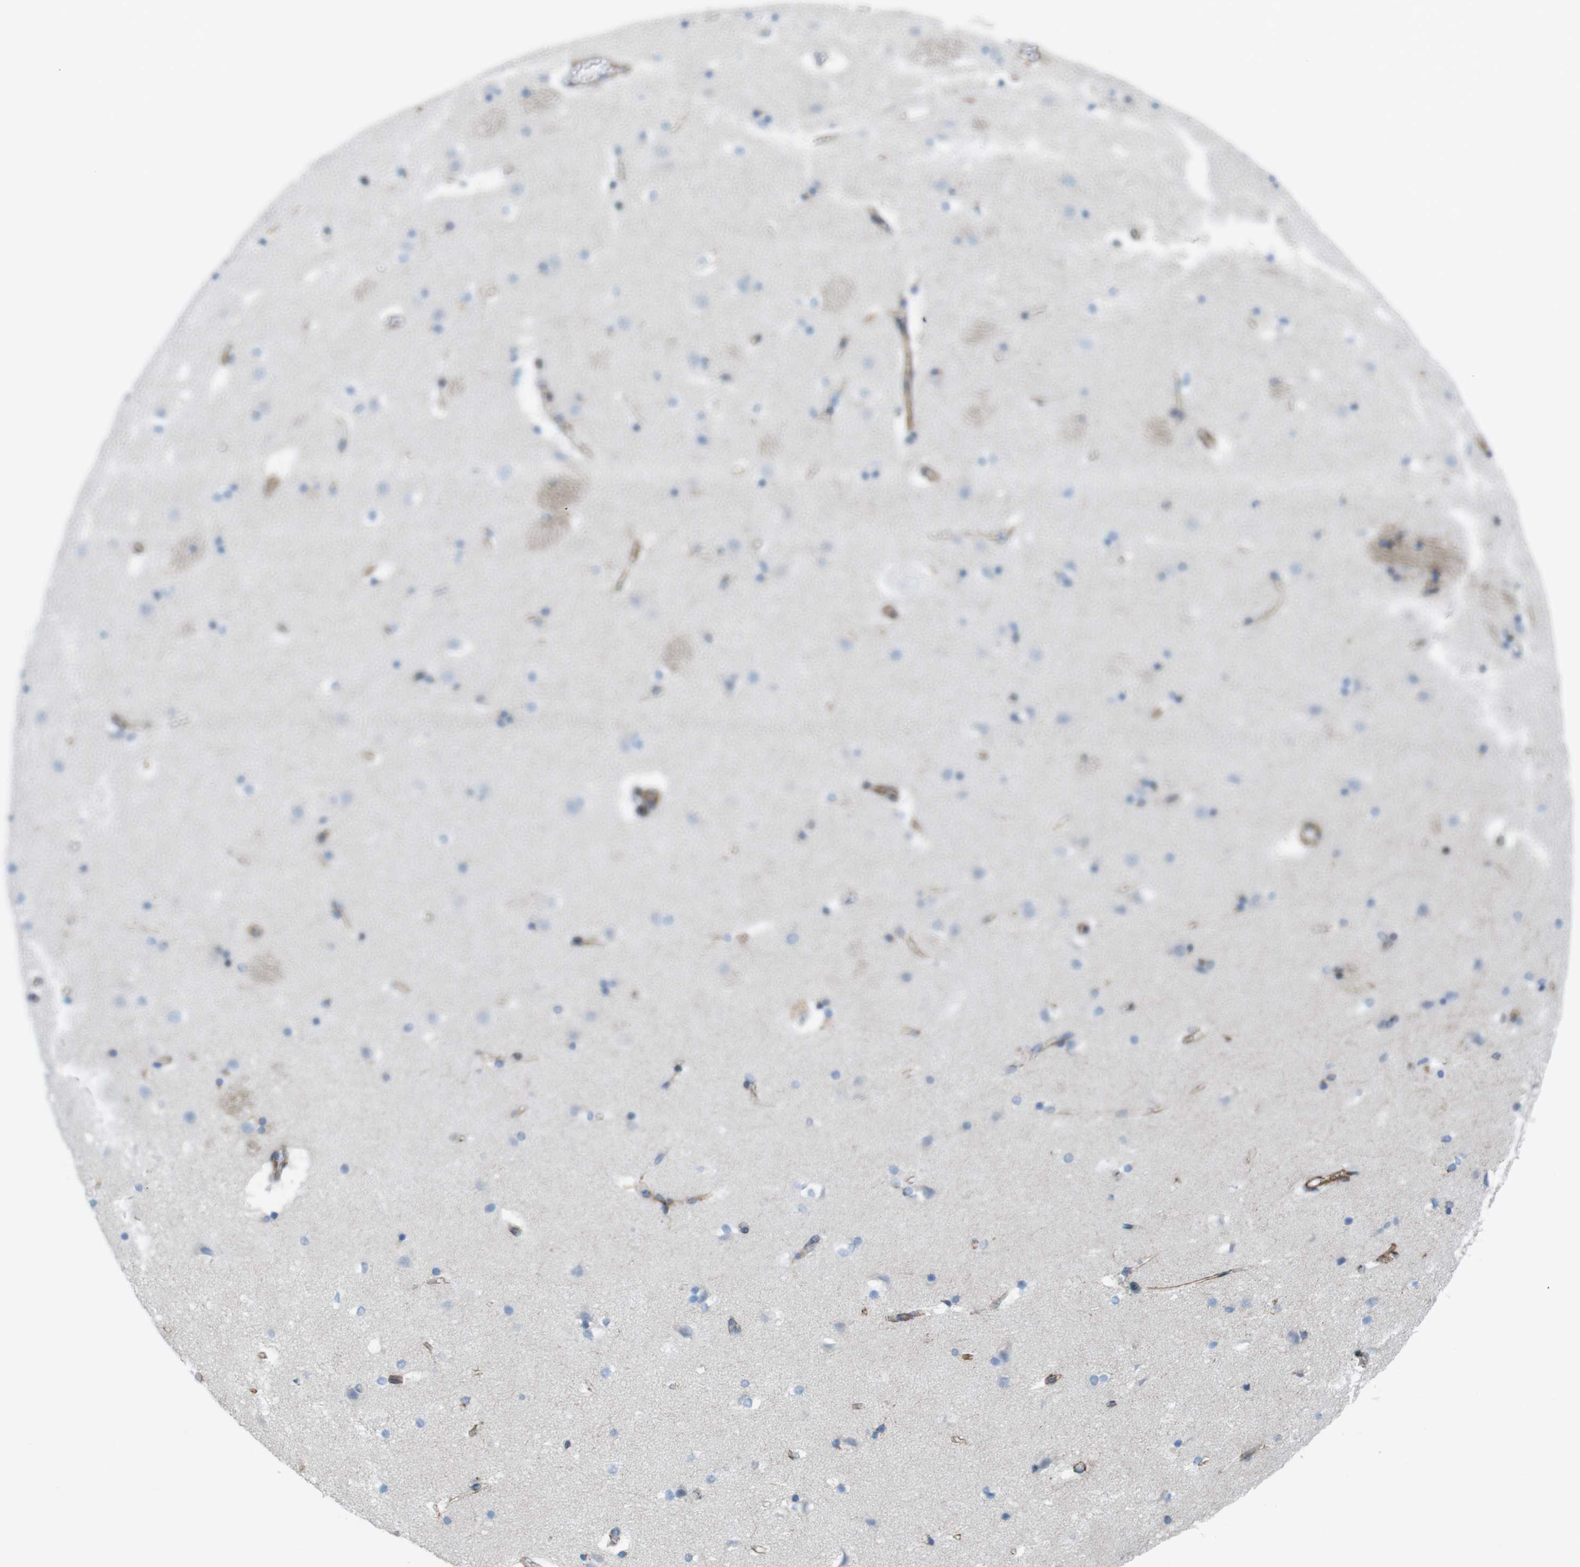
{"staining": {"intensity": "negative", "quantity": "none", "location": "none"}, "tissue": "caudate", "cell_type": "Glial cells", "image_type": "normal", "snomed": [{"axis": "morphology", "description": "Normal tissue, NOS"}, {"axis": "topography", "description": "Lateral ventricle wall"}], "caption": "Immunohistochemical staining of normal caudate exhibits no significant staining in glial cells.", "gene": "MYH9", "patient": {"sex": "male", "age": 45}}